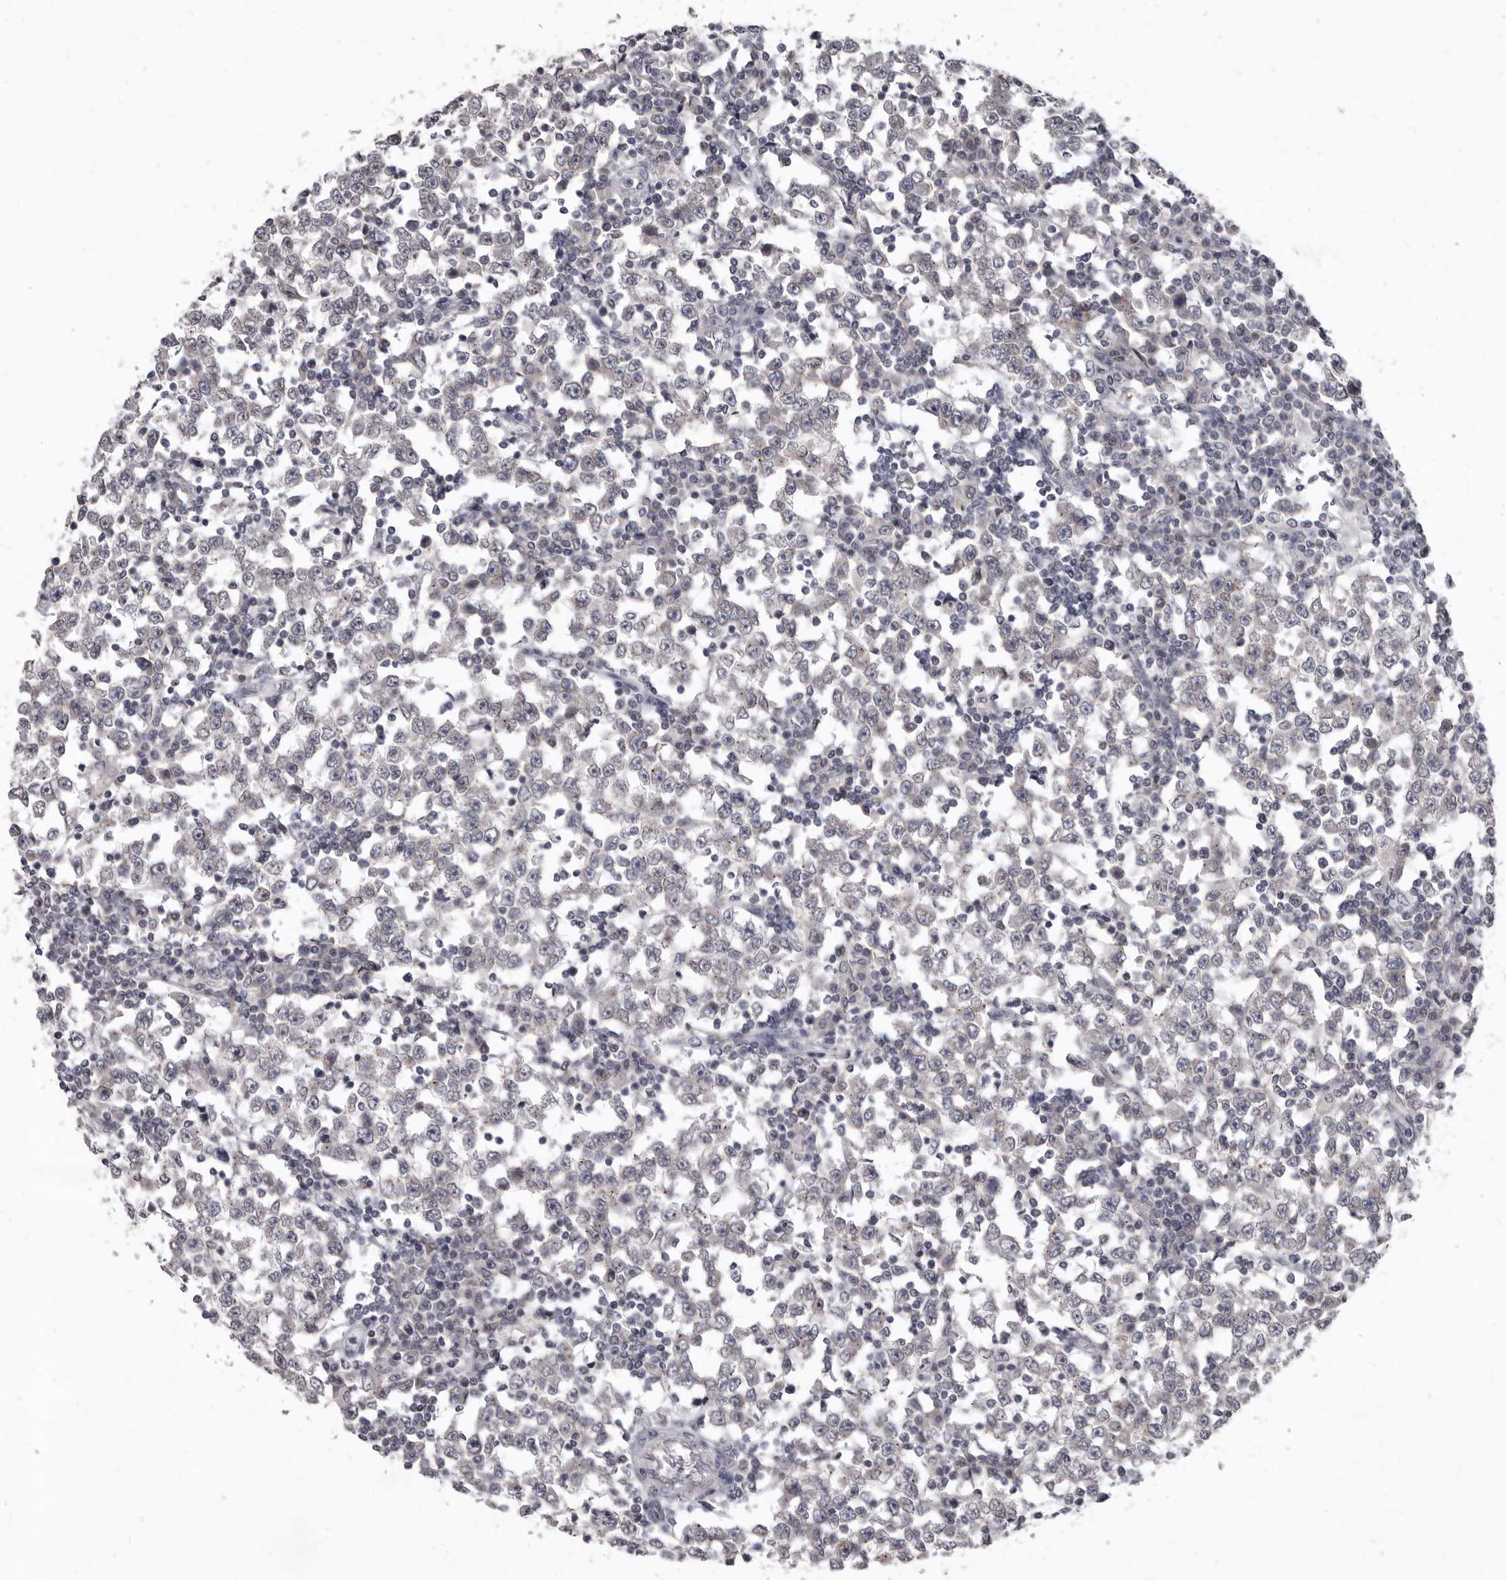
{"staining": {"intensity": "negative", "quantity": "none", "location": "none"}, "tissue": "testis cancer", "cell_type": "Tumor cells", "image_type": "cancer", "snomed": [{"axis": "morphology", "description": "Seminoma, NOS"}, {"axis": "topography", "description": "Testis"}], "caption": "Tumor cells show no significant positivity in testis cancer.", "gene": "SULT1E1", "patient": {"sex": "male", "age": 65}}